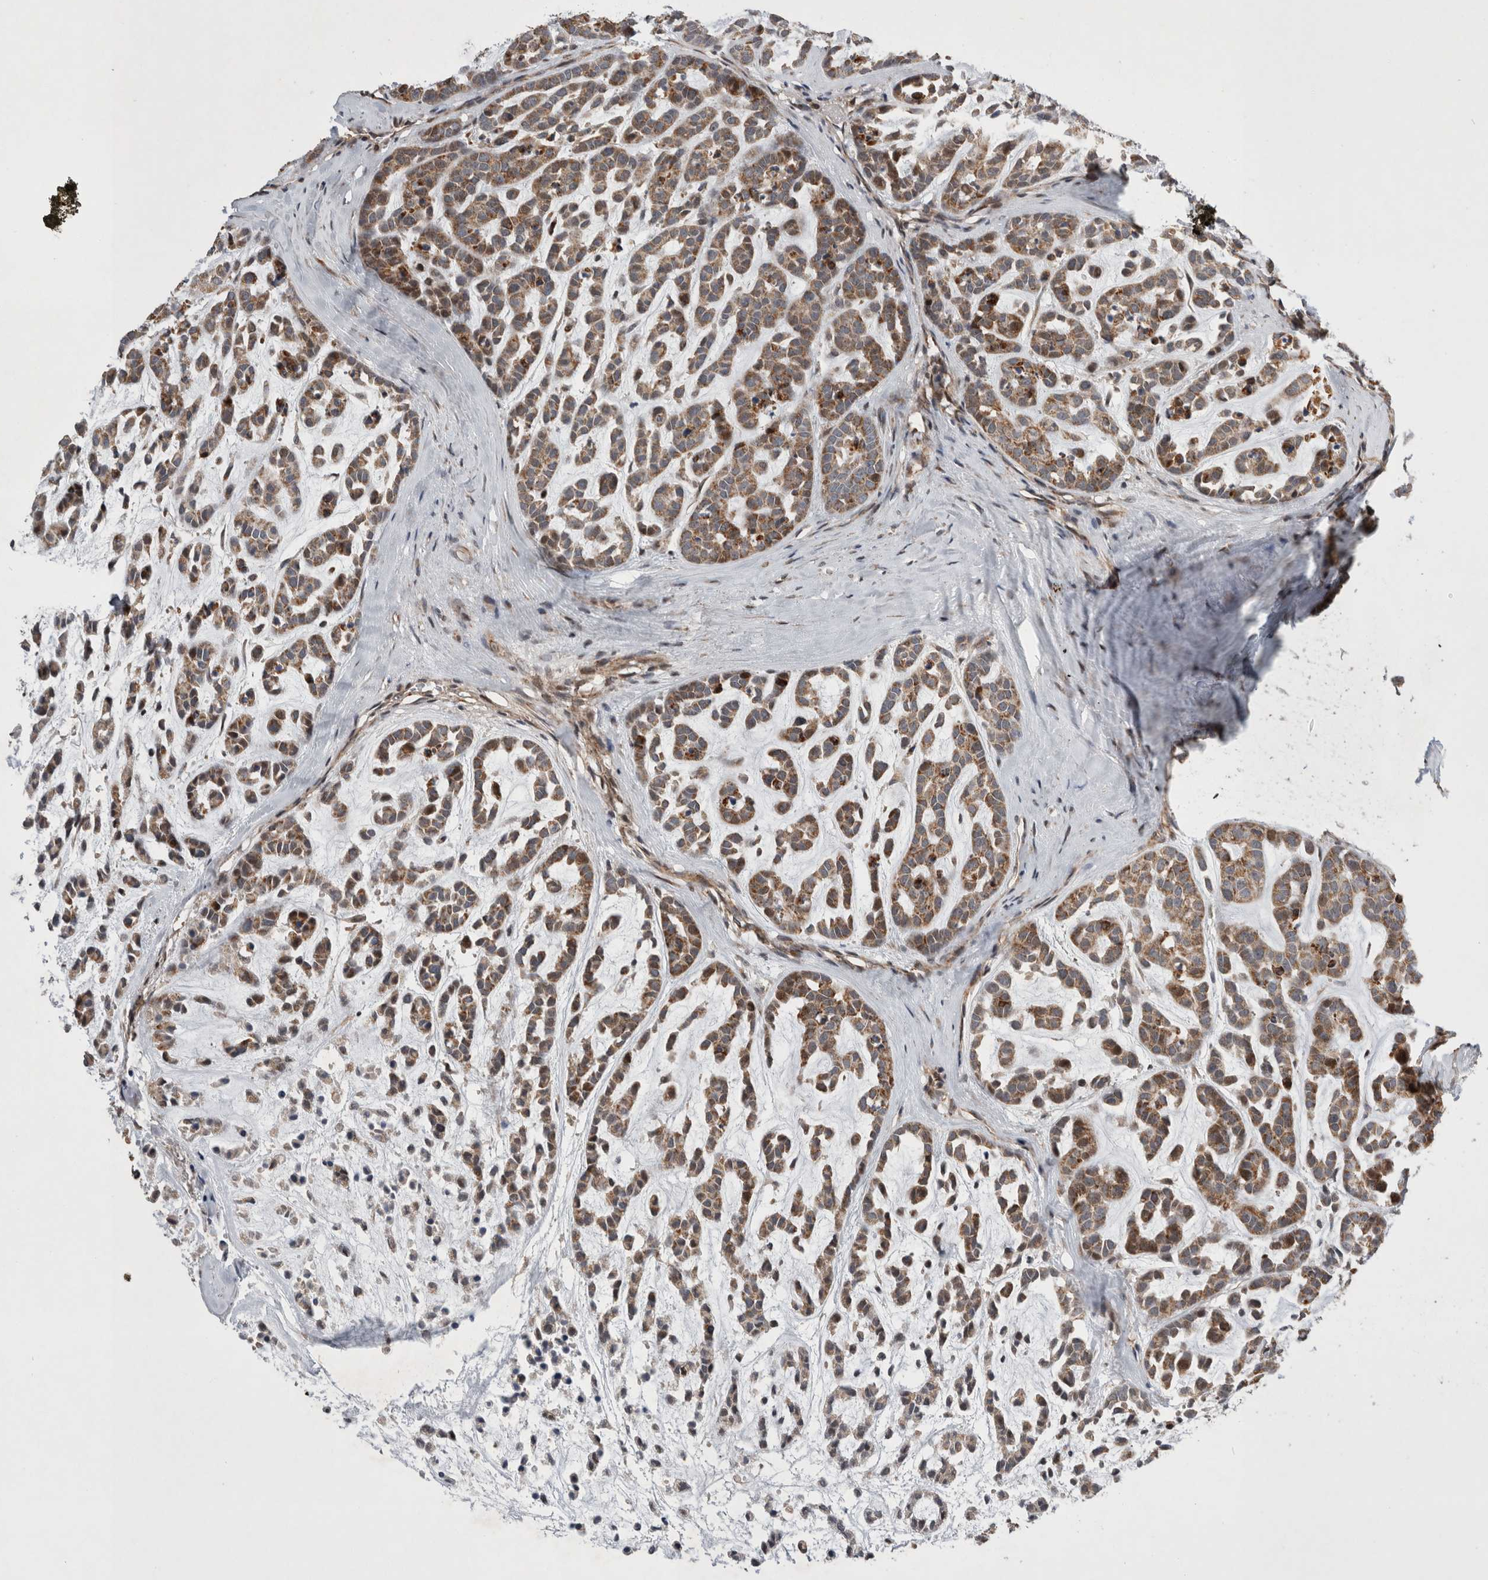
{"staining": {"intensity": "moderate", "quantity": ">75%", "location": "cytoplasmic/membranous"}, "tissue": "head and neck cancer", "cell_type": "Tumor cells", "image_type": "cancer", "snomed": [{"axis": "morphology", "description": "Adenocarcinoma, NOS"}, {"axis": "morphology", "description": "Adenoma, NOS"}, {"axis": "topography", "description": "Head-Neck"}], "caption": "This image exhibits head and neck adenoma stained with immunohistochemistry (IHC) to label a protein in brown. The cytoplasmic/membranous of tumor cells show moderate positivity for the protein. Nuclei are counter-stained blue.", "gene": "MRPL37", "patient": {"sex": "female", "age": 55}}